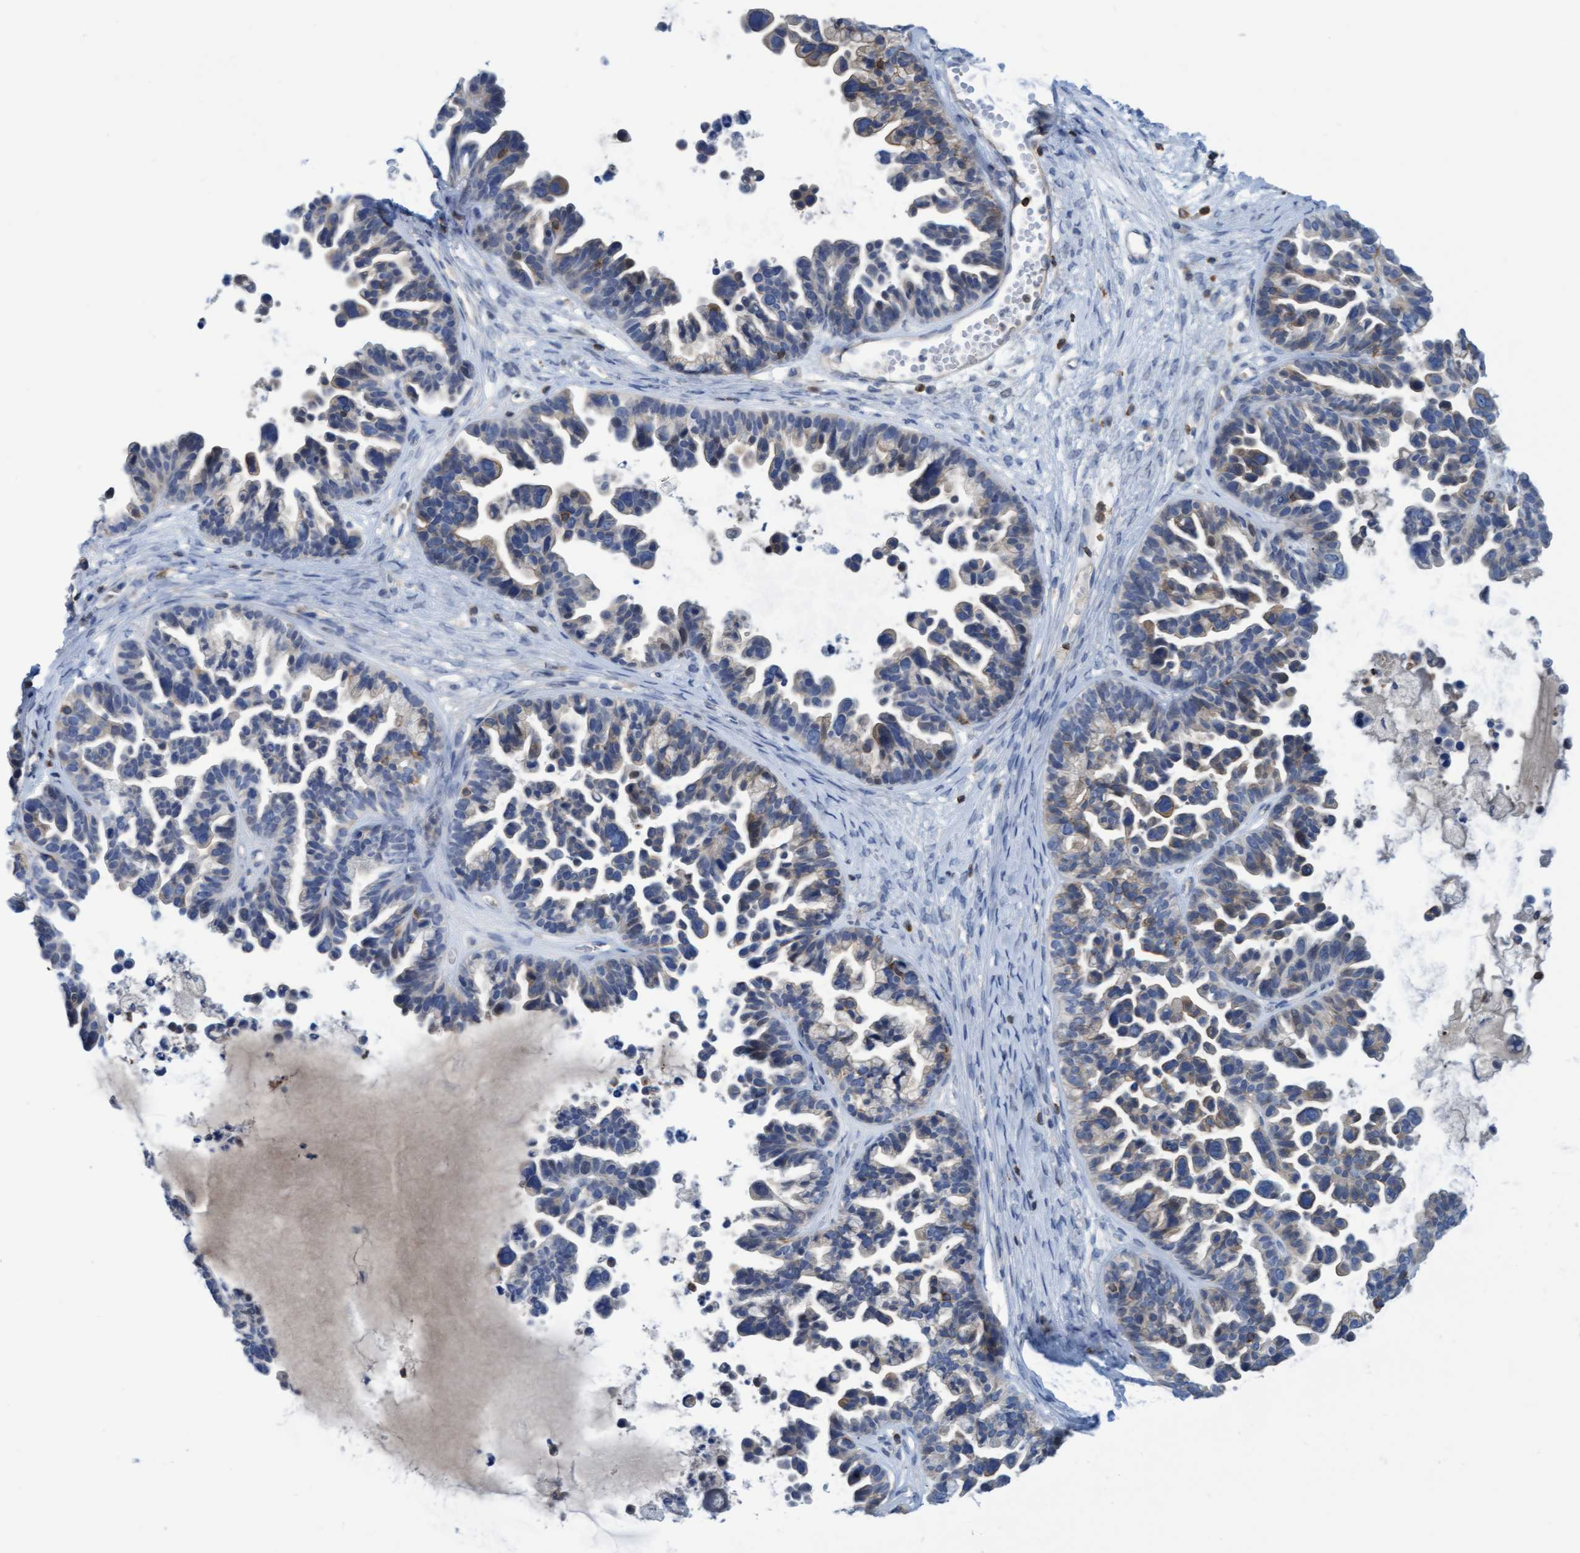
{"staining": {"intensity": "weak", "quantity": "25%-75%", "location": "cytoplasmic/membranous"}, "tissue": "ovarian cancer", "cell_type": "Tumor cells", "image_type": "cancer", "snomed": [{"axis": "morphology", "description": "Cystadenocarcinoma, serous, NOS"}, {"axis": "topography", "description": "Ovary"}], "caption": "The histopathology image exhibits immunohistochemical staining of ovarian serous cystadenocarcinoma. There is weak cytoplasmic/membranous positivity is appreciated in about 25%-75% of tumor cells.", "gene": "FNBP1", "patient": {"sex": "female", "age": 56}}